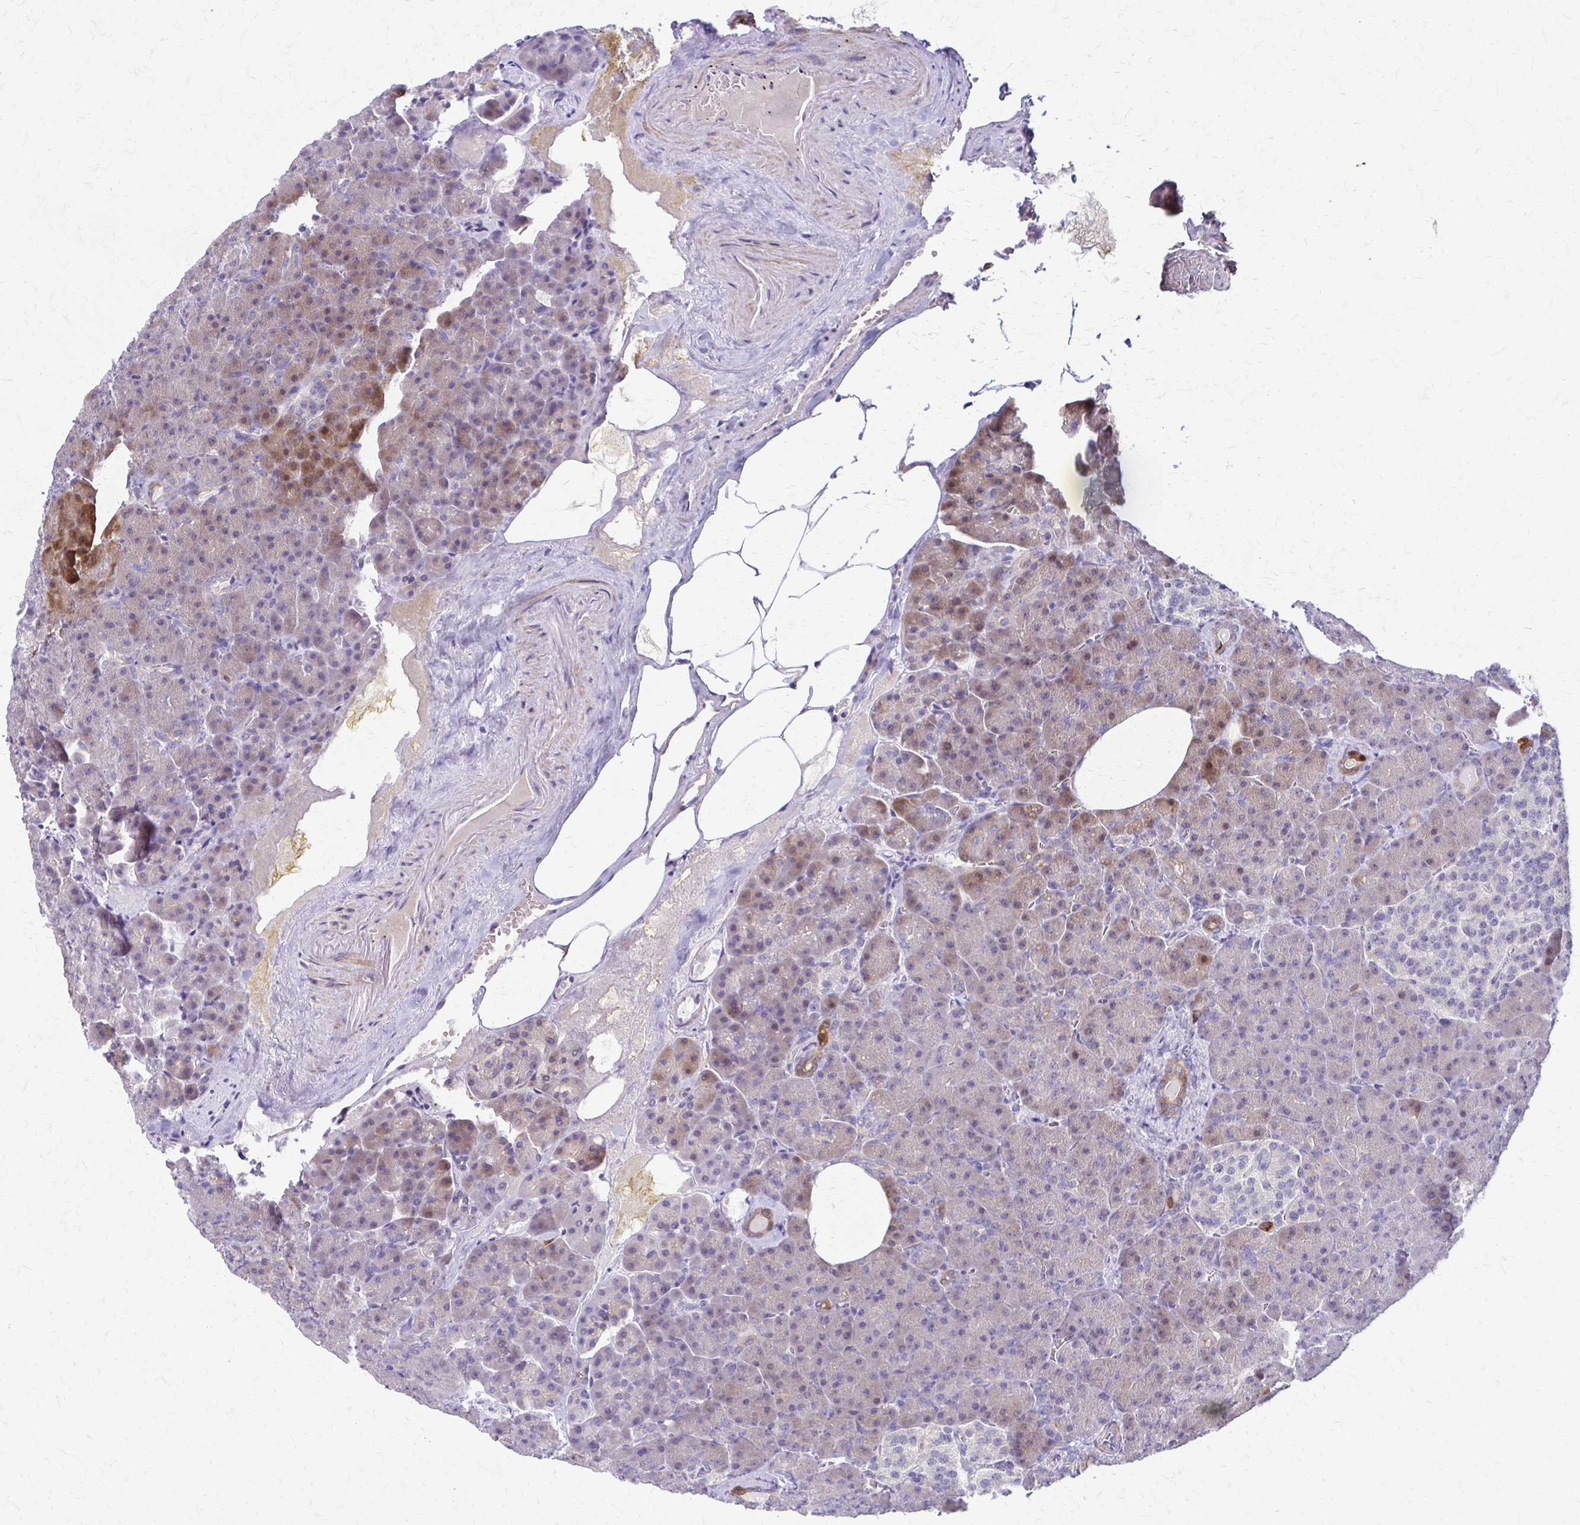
{"staining": {"intensity": "moderate", "quantity": "<25%", "location": "cytoplasmic/membranous,nuclear"}, "tissue": "pancreas", "cell_type": "Exocrine glandular cells", "image_type": "normal", "snomed": [{"axis": "morphology", "description": "Normal tissue, NOS"}, {"axis": "topography", "description": "Pancreas"}], "caption": "Pancreas stained with DAB (3,3'-diaminobenzidine) immunohistochemistry (IHC) displays low levels of moderate cytoplasmic/membranous,nuclear expression in about <25% of exocrine glandular cells.", "gene": "DSP", "patient": {"sex": "female", "age": 74}}